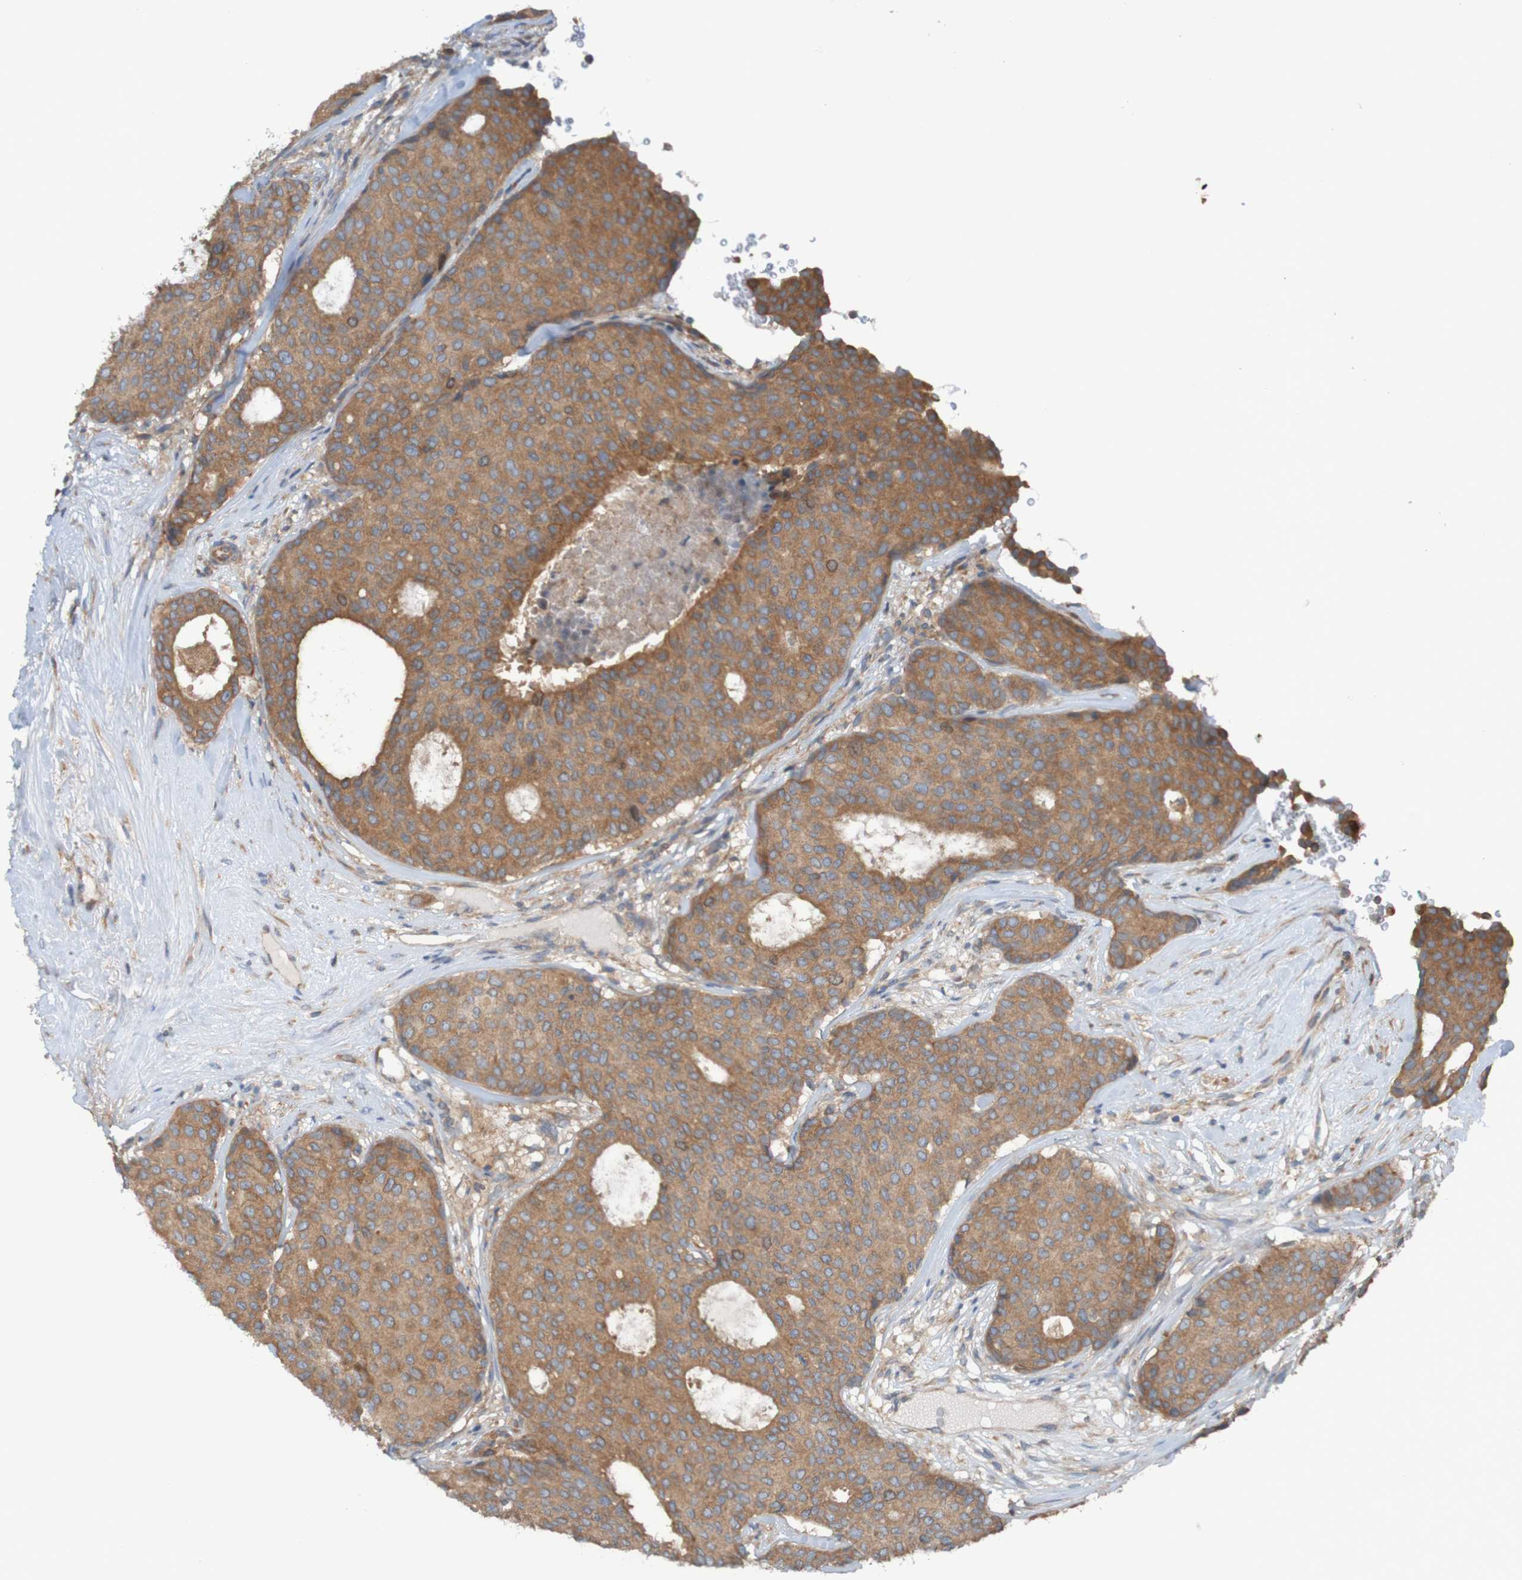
{"staining": {"intensity": "moderate", "quantity": ">75%", "location": "cytoplasmic/membranous"}, "tissue": "breast cancer", "cell_type": "Tumor cells", "image_type": "cancer", "snomed": [{"axis": "morphology", "description": "Duct carcinoma"}, {"axis": "topography", "description": "Breast"}], "caption": "A histopathology image showing moderate cytoplasmic/membranous staining in approximately >75% of tumor cells in breast cancer (invasive ductal carcinoma), as visualized by brown immunohistochemical staining.", "gene": "DNAJC4", "patient": {"sex": "female", "age": 75}}